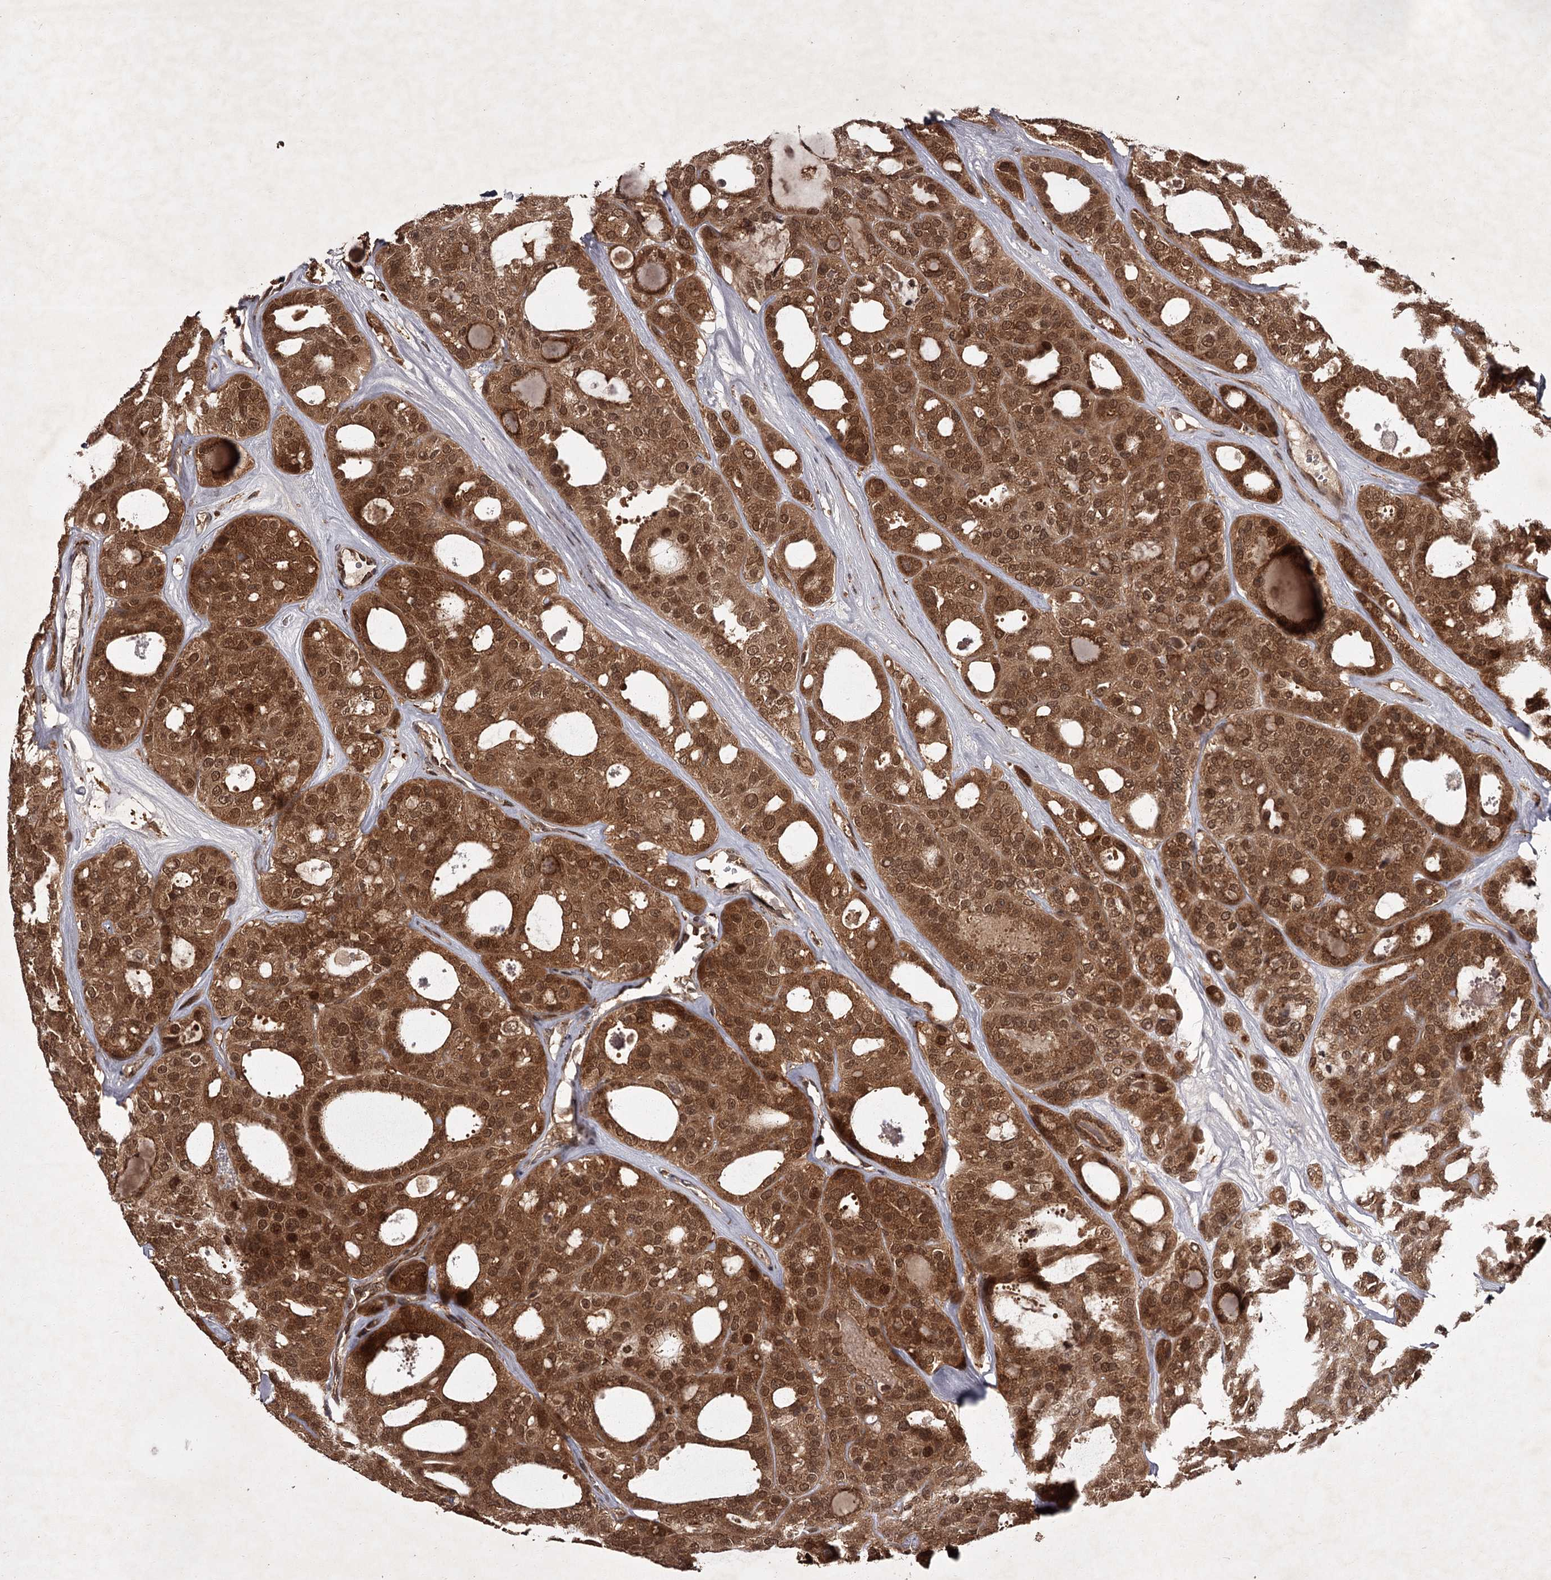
{"staining": {"intensity": "moderate", "quantity": ">75%", "location": "cytoplasmic/membranous,nuclear"}, "tissue": "thyroid cancer", "cell_type": "Tumor cells", "image_type": "cancer", "snomed": [{"axis": "morphology", "description": "Follicular adenoma carcinoma, NOS"}, {"axis": "topography", "description": "Thyroid gland"}], "caption": "High-power microscopy captured an IHC photomicrograph of follicular adenoma carcinoma (thyroid), revealing moderate cytoplasmic/membranous and nuclear expression in about >75% of tumor cells.", "gene": "TBC1D23", "patient": {"sex": "male", "age": 75}}